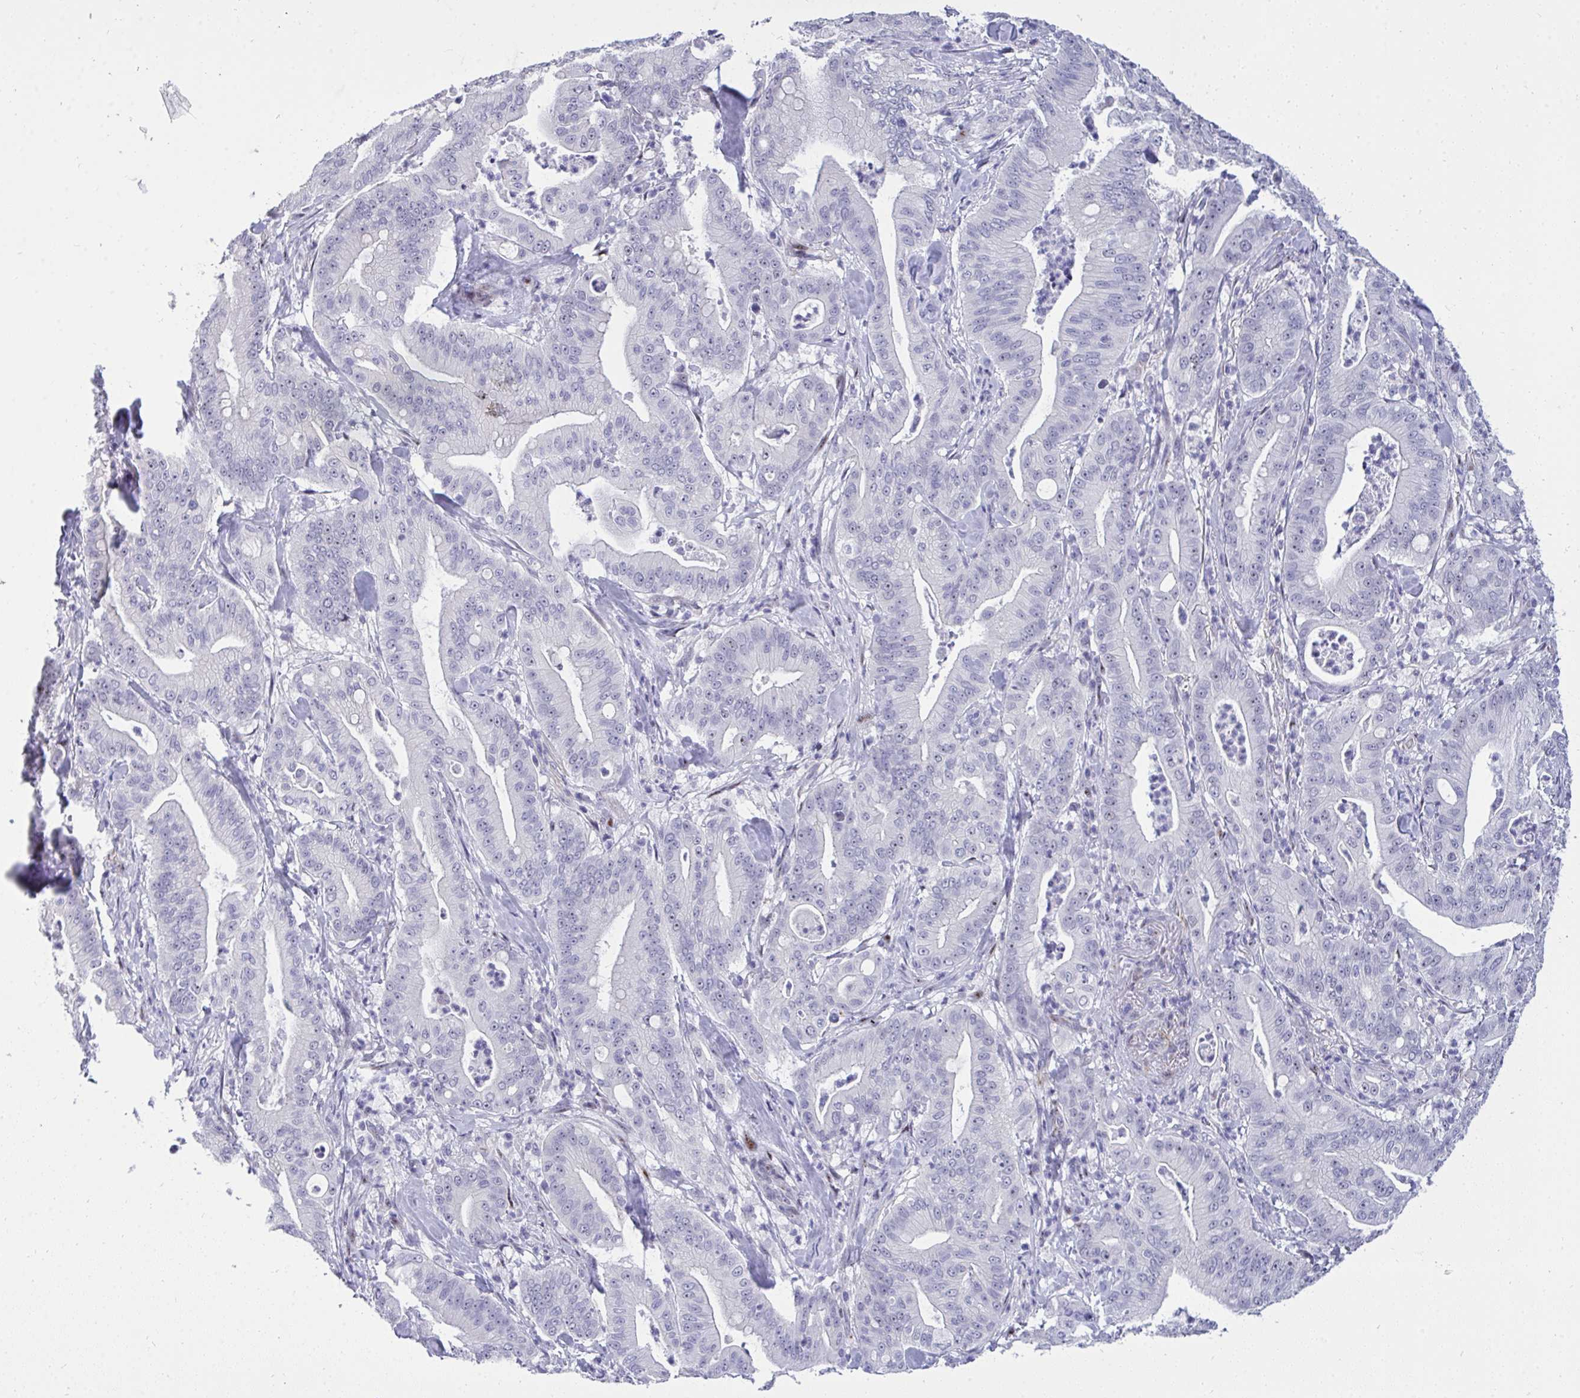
{"staining": {"intensity": "negative", "quantity": "none", "location": "none"}, "tissue": "pancreatic cancer", "cell_type": "Tumor cells", "image_type": "cancer", "snomed": [{"axis": "morphology", "description": "Adenocarcinoma, NOS"}, {"axis": "topography", "description": "Pancreas"}], "caption": "The histopathology image displays no staining of tumor cells in adenocarcinoma (pancreatic). The staining was performed using DAB to visualize the protein expression in brown, while the nuclei were stained in blue with hematoxylin (Magnification: 20x).", "gene": "PLPPR3", "patient": {"sex": "male", "age": 71}}